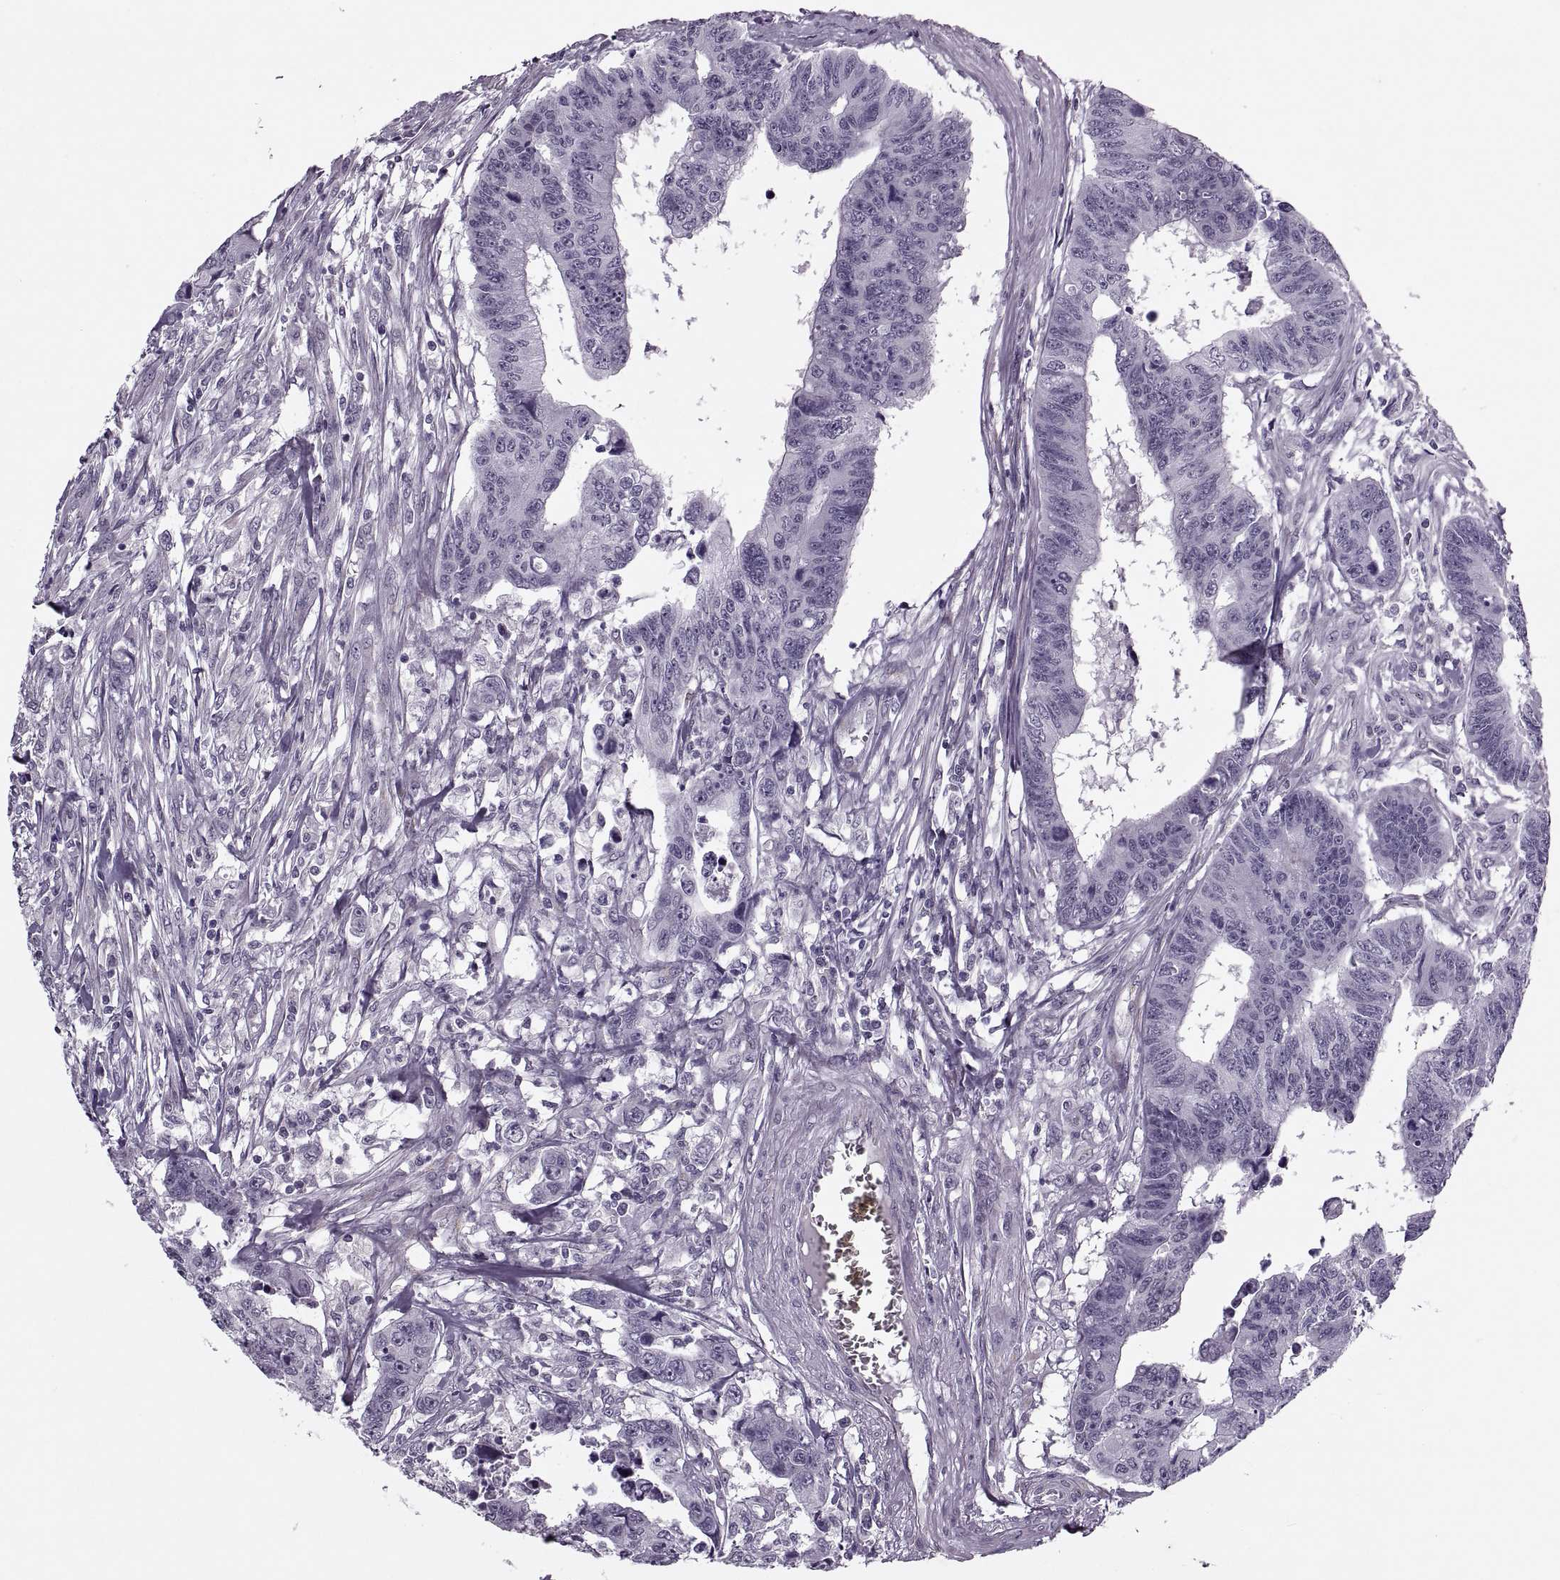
{"staining": {"intensity": "negative", "quantity": "none", "location": "none"}, "tissue": "colorectal cancer", "cell_type": "Tumor cells", "image_type": "cancer", "snomed": [{"axis": "morphology", "description": "Adenocarcinoma, NOS"}, {"axis": "topography", "description": "Rectum"}], "caption": "The photomicrograph exhibits no staining of tumor cells in adenocarcinoma (colorectal).", "gene": "PRSS37", "patient": {"sex": "female", "age": 85}}